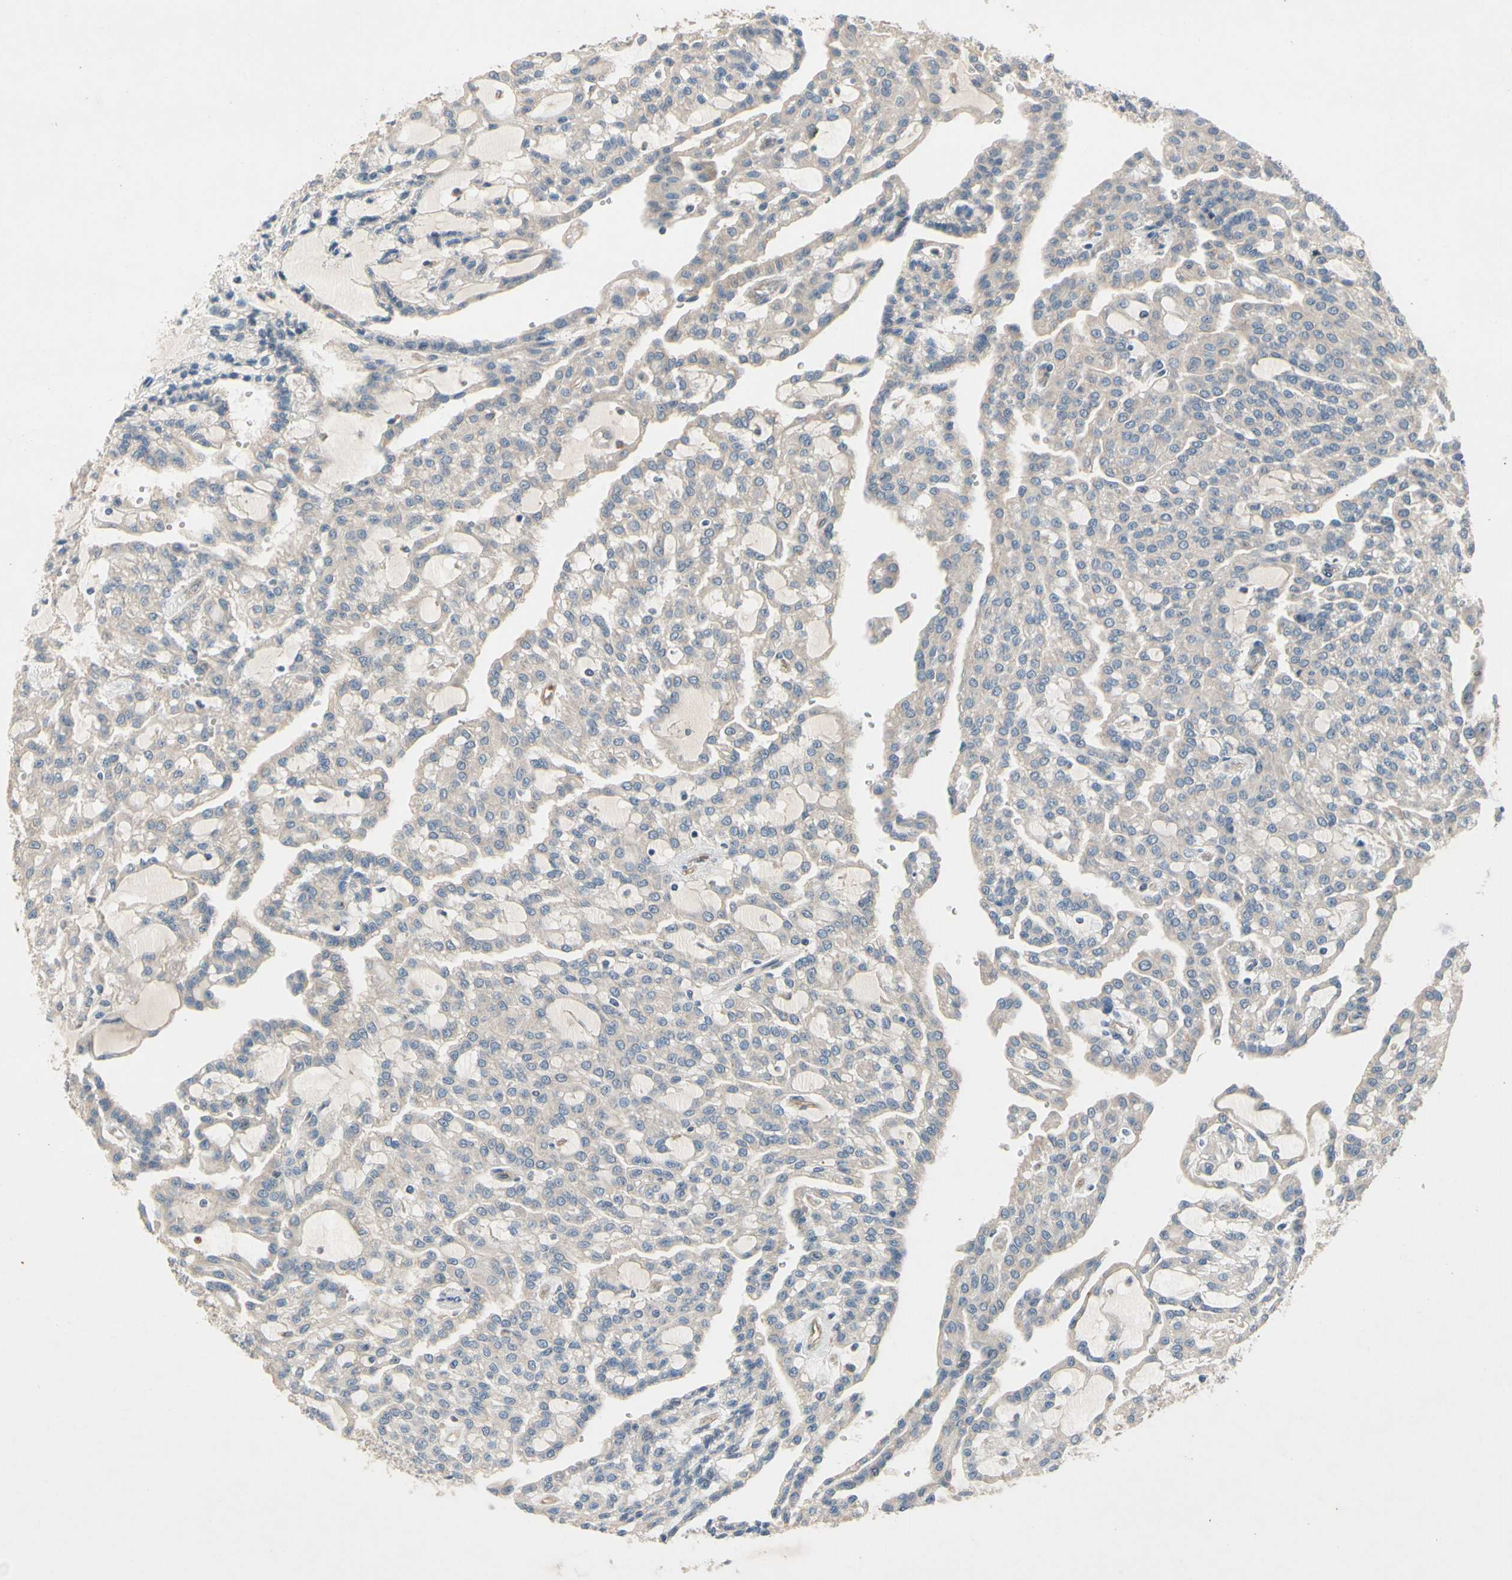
{"staining": {"intensity": "negative", "quantity": "none", "location": "none"}, "tissue": "renal cancer", "cell_type": "Tumor cells", "image_type": "cancer", "snomed": [{"axis": "morphology", "description": "Adenocarcinoma, NOS"}, {"axis": "topography", "description": "Kidney"}], "caption": "An image of human renal adenocarcinoma is negative for staining in tumor cells. (Brightfield microscopy of DAB immunohistochemistry (IHC) at high magnification).", "gene": "SIGLEC5", "patient": {"sex": "male", "age": 63}}